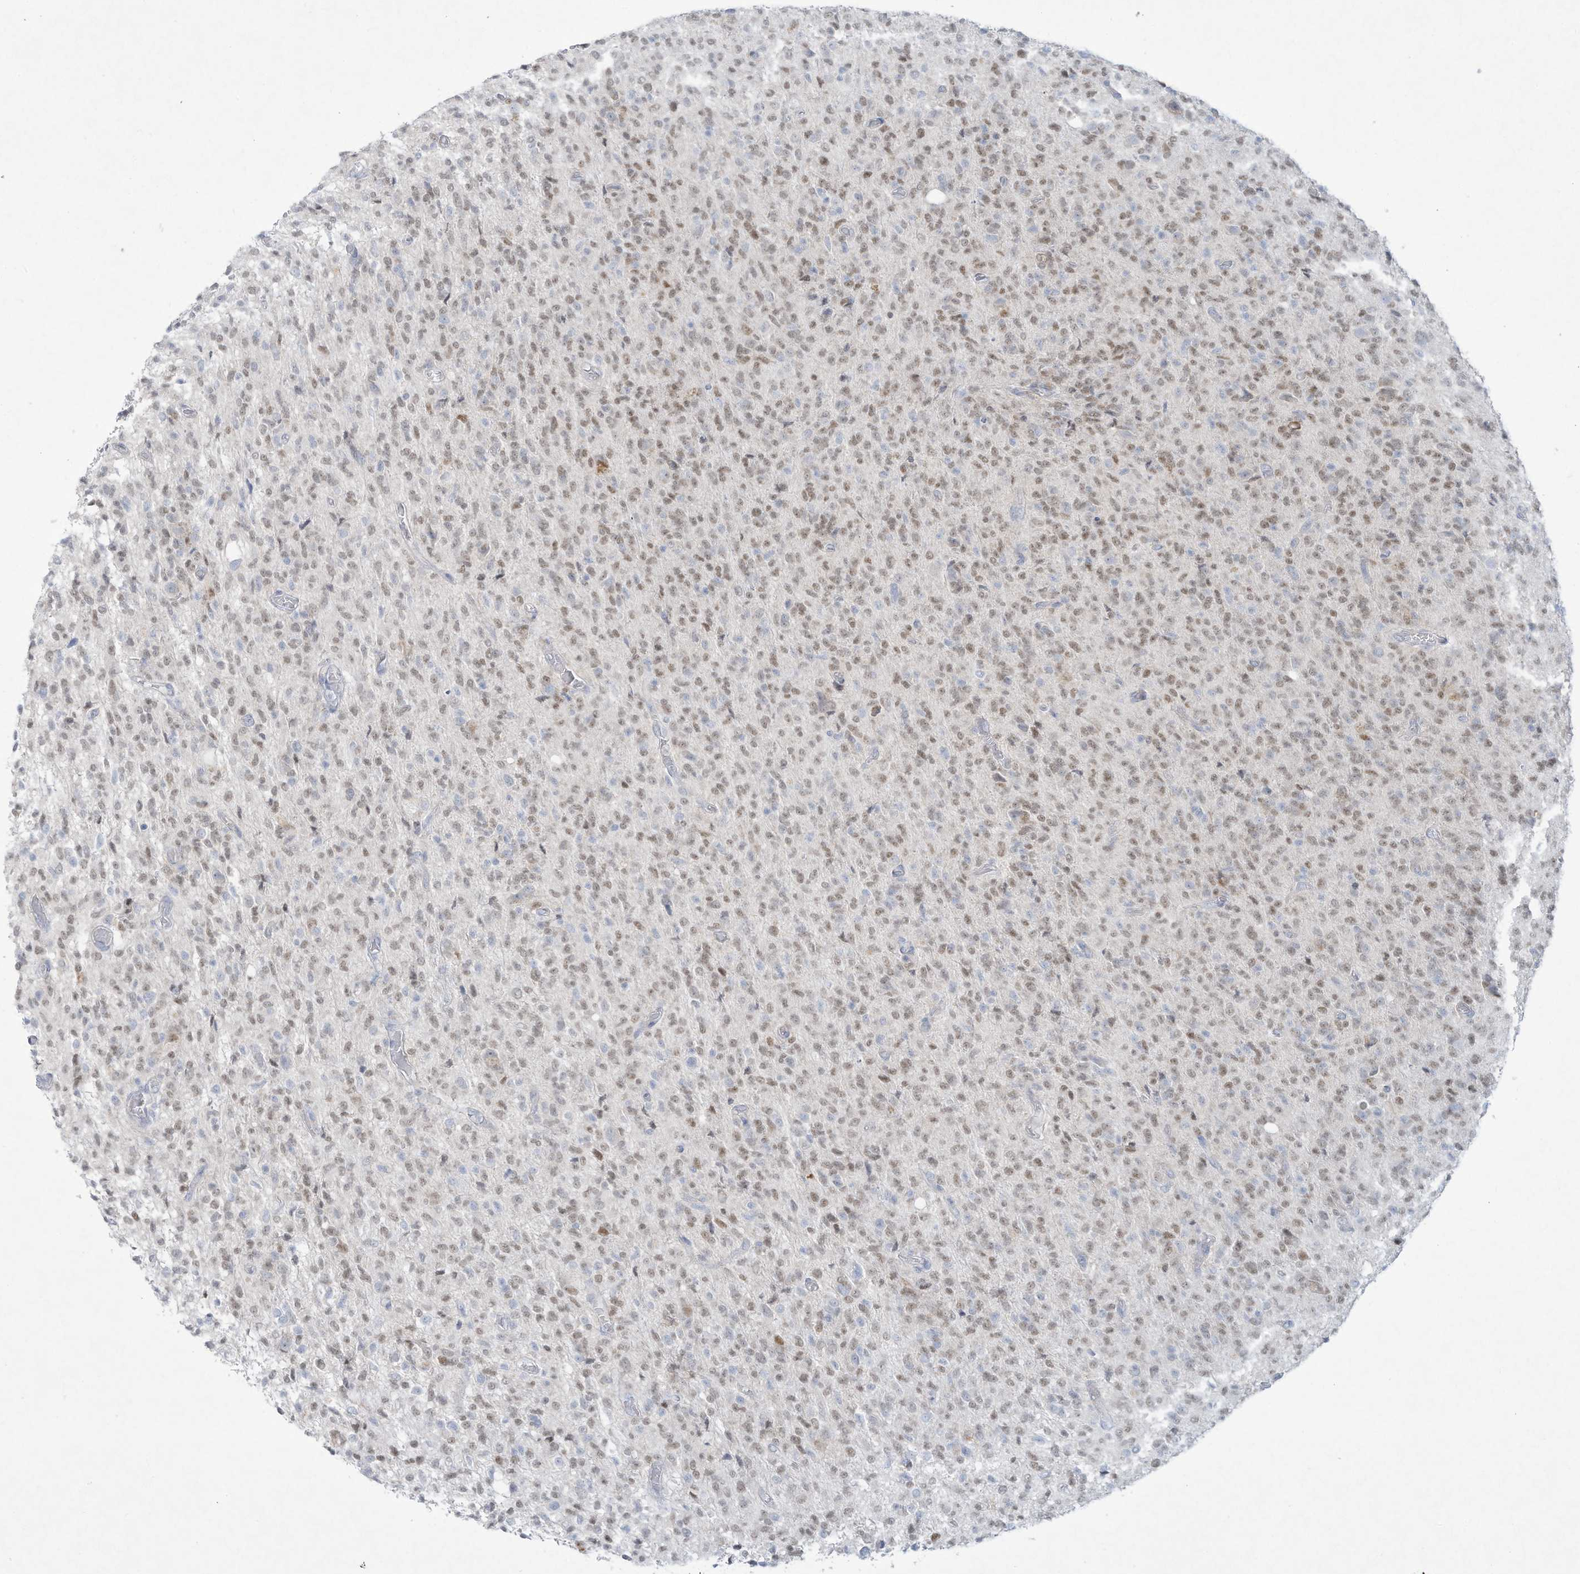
{"staining": {"intensity": "weak", "quantity": "25%-75%", "location": "nuclear"}, "tissue": "glioma", "cell_type": "Tumor cells", "image_type": "cancer", "snomed": [{"axis": "morphology", "description": "Glioma, malignant, High grade"}, {"axis": "topography", "description": "Brain"}], "caption": "This image exhibits high-grade glioma (malignant) stained with immunohistochemistry (IHC) to label a protein in brown. The nuclear of tumor cells show weak positivity for the protein. Nuclei are counter-stained blue.", "gene": "PAX6", "patient": {"sex": "female", "age": 57}}